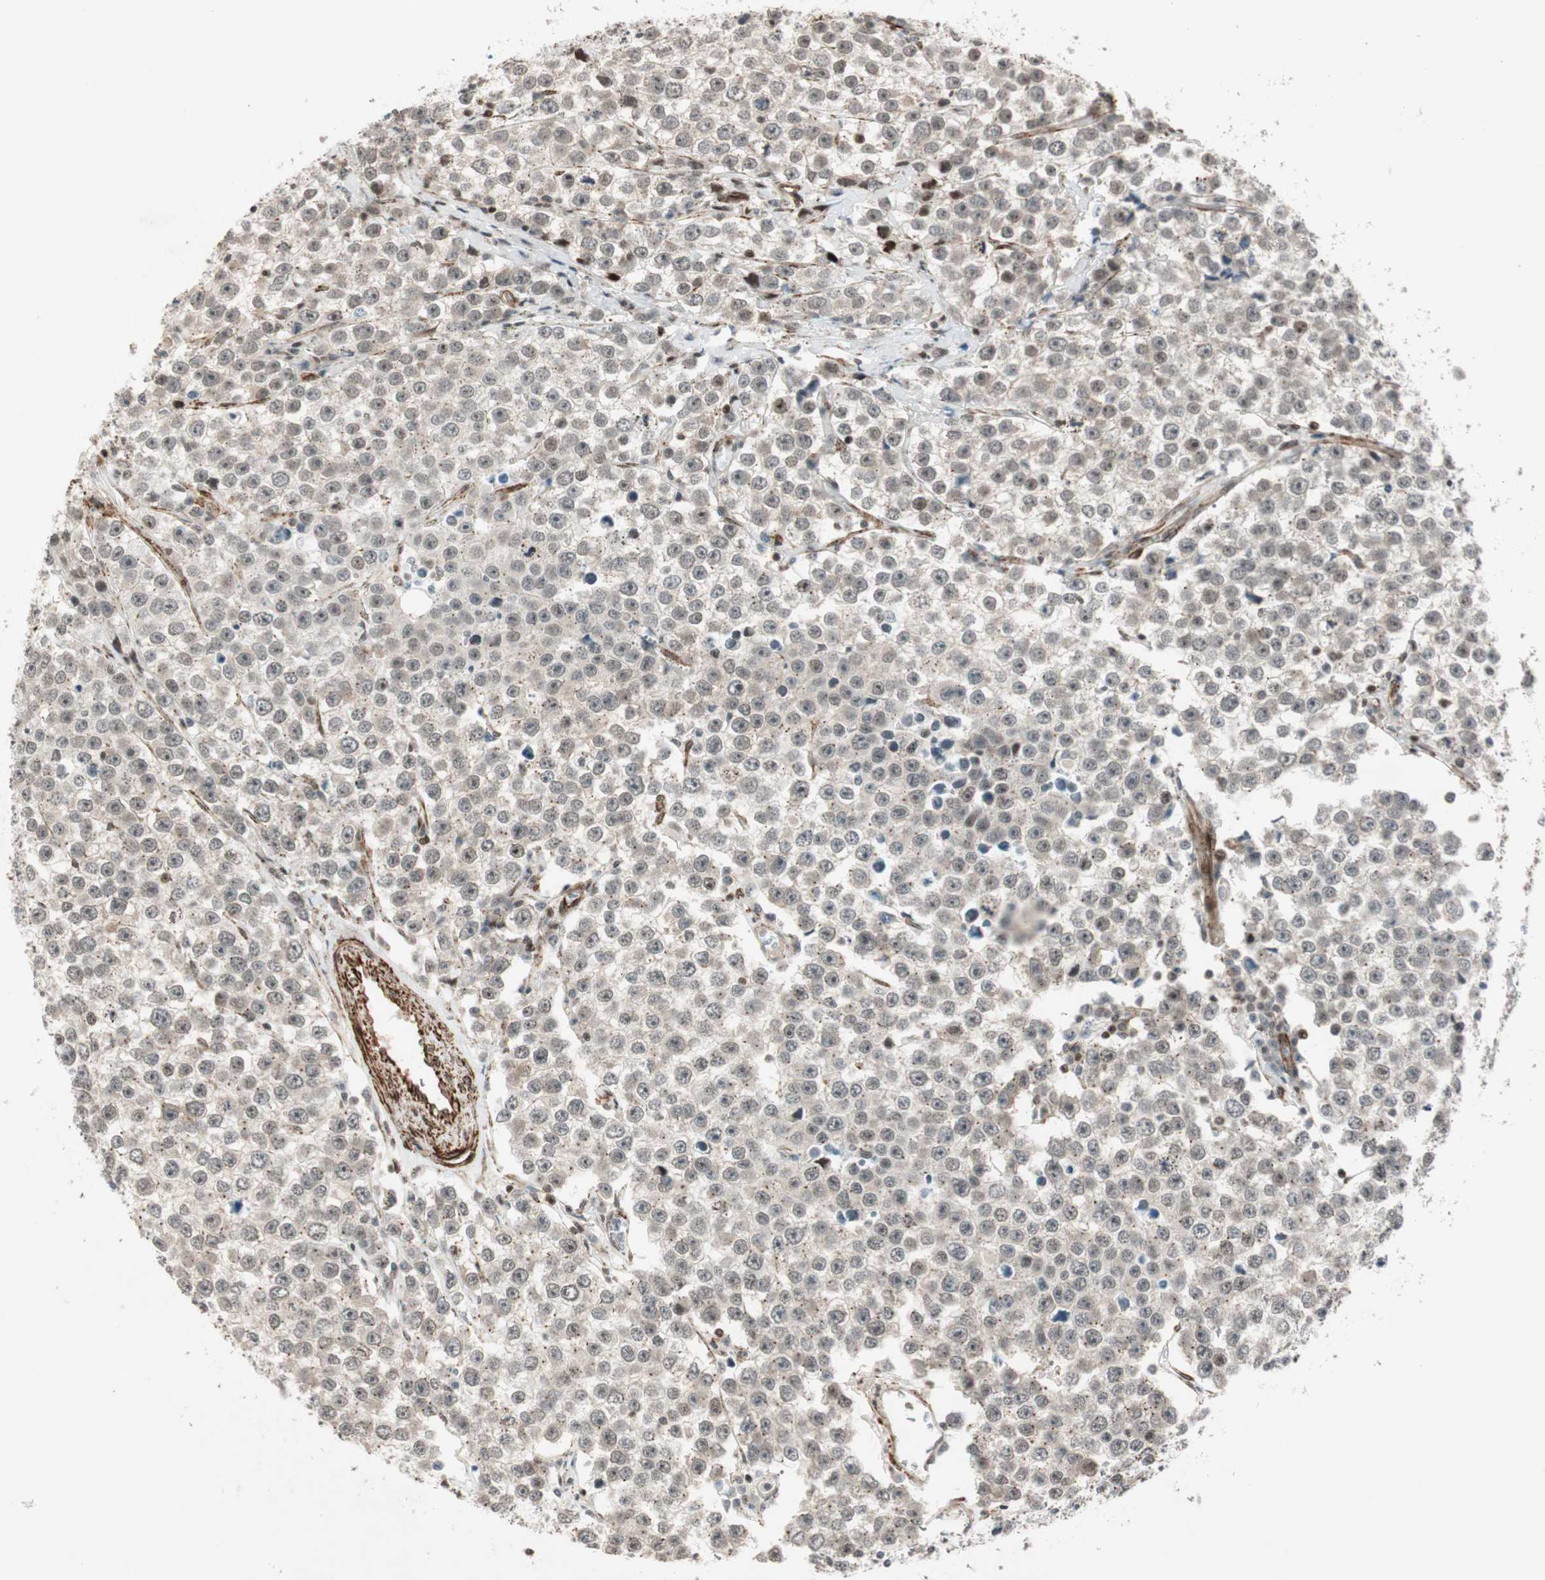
{"staining": {"intensity": "weak", "quantity": ">75%", "location": "nuclear"}, "tissue": "testis cancer", "cell_type": "Tumor cells", "image_type": "cancer", "snomed": [{"axis": "morphology", "description": "Seminoma, NOS"}, {"axis": "morphology", "description": "Carcinoma, Embryonal, NOS"}, {"axis": "topography", "description": "Testis"}], "caption": "Testis cancer stained with immunohistochemistry reveals weak nuclear staining in about >75% of tumor cells. Using DAB (3,3'-diaminobenzidine) (brown) and hematoxylin (blue) stains, captured at high magnification using brightfield microscopy.", "gene": "CDK19", "patient": {"sex": "male", "age": 52}}